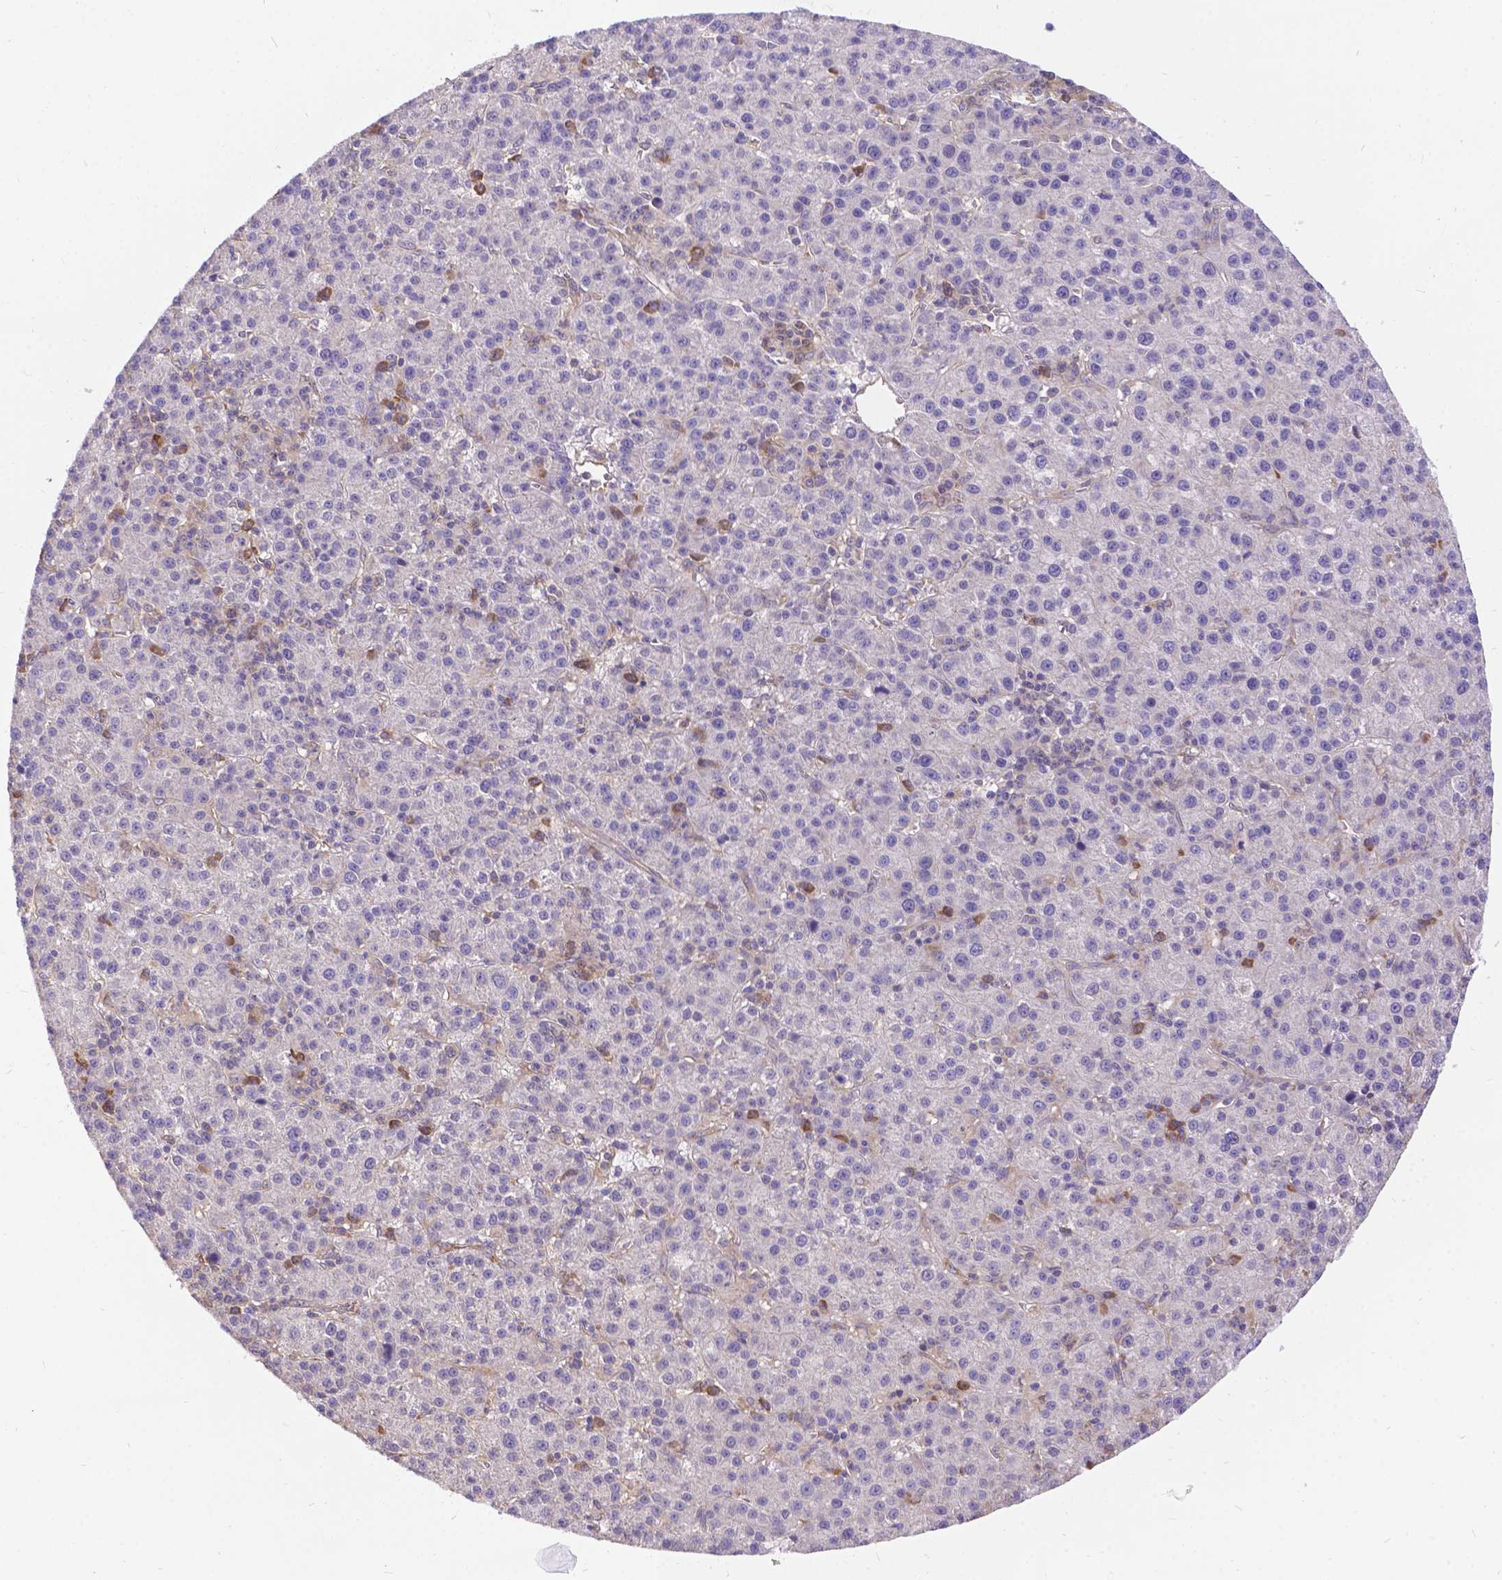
{"staining": {"intensity": "negative", "quantity": "none", "location": "none"}, "tissue": "liver cancer", "cell_type": "Tumor cells", "image_type": "cancer", "snomed": [{"axis": "morphology", "description": "Carcinoma, Hepatocellular, NOS"}, {"axis": "topography", "description": "Liver"}], "caption": "An image of human liver cancer (hepatocellular carcinoma) is negative for staining in tumor cells.", "gene": "DENND6A", "patient": {"sex": "female", "age": 60}}